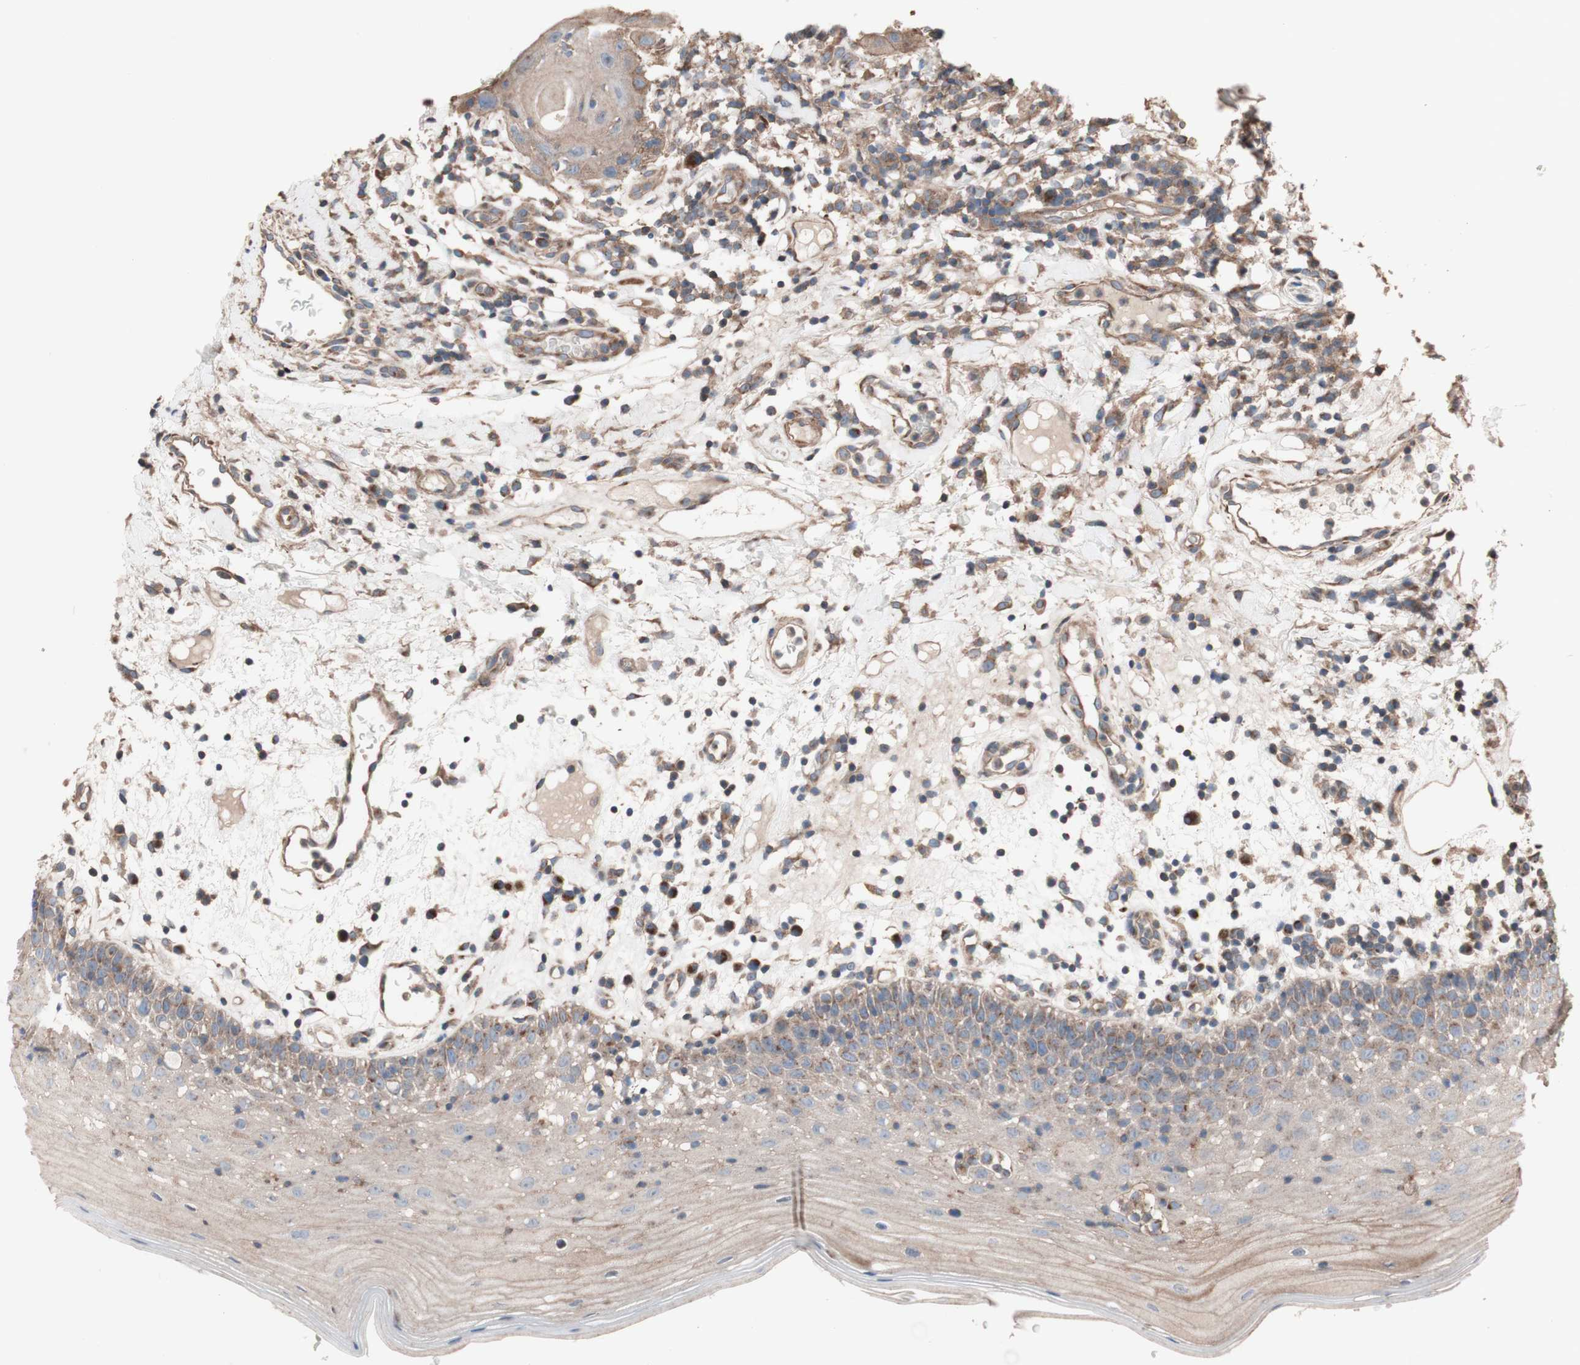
{"staining": {"intensity": "weak", "quantity": ">75%", "location": "cytoplasmic/membranous"}, "tissue": "oral mucosa", "cell_type": "Squamous epithelial cells", "image_type": "normal", "snomed": [{"axis": "morphology", "description": "Normal tissue, NOS"}, {"axis": "morphology", "description": "Squamous cell carcinoma, NOS"}, {"axis": "topography", "description": "Skeletal muscle"}, {"axis": "topography", "description": "Oral tissue"}], "caption": "Immunohistochemistry (IHC) (DAB (3,3'-diaminobenzidine)) staining of unremarkable oral mucosa demonstrates weak cytoplasmic/membranous protein staining in about >75% of squamous epithelial cells. (DAB IHC with brightfield microscopy, high magnification).", "gene": "COPB1", "patient": {"sex": "male", "age": 71}}